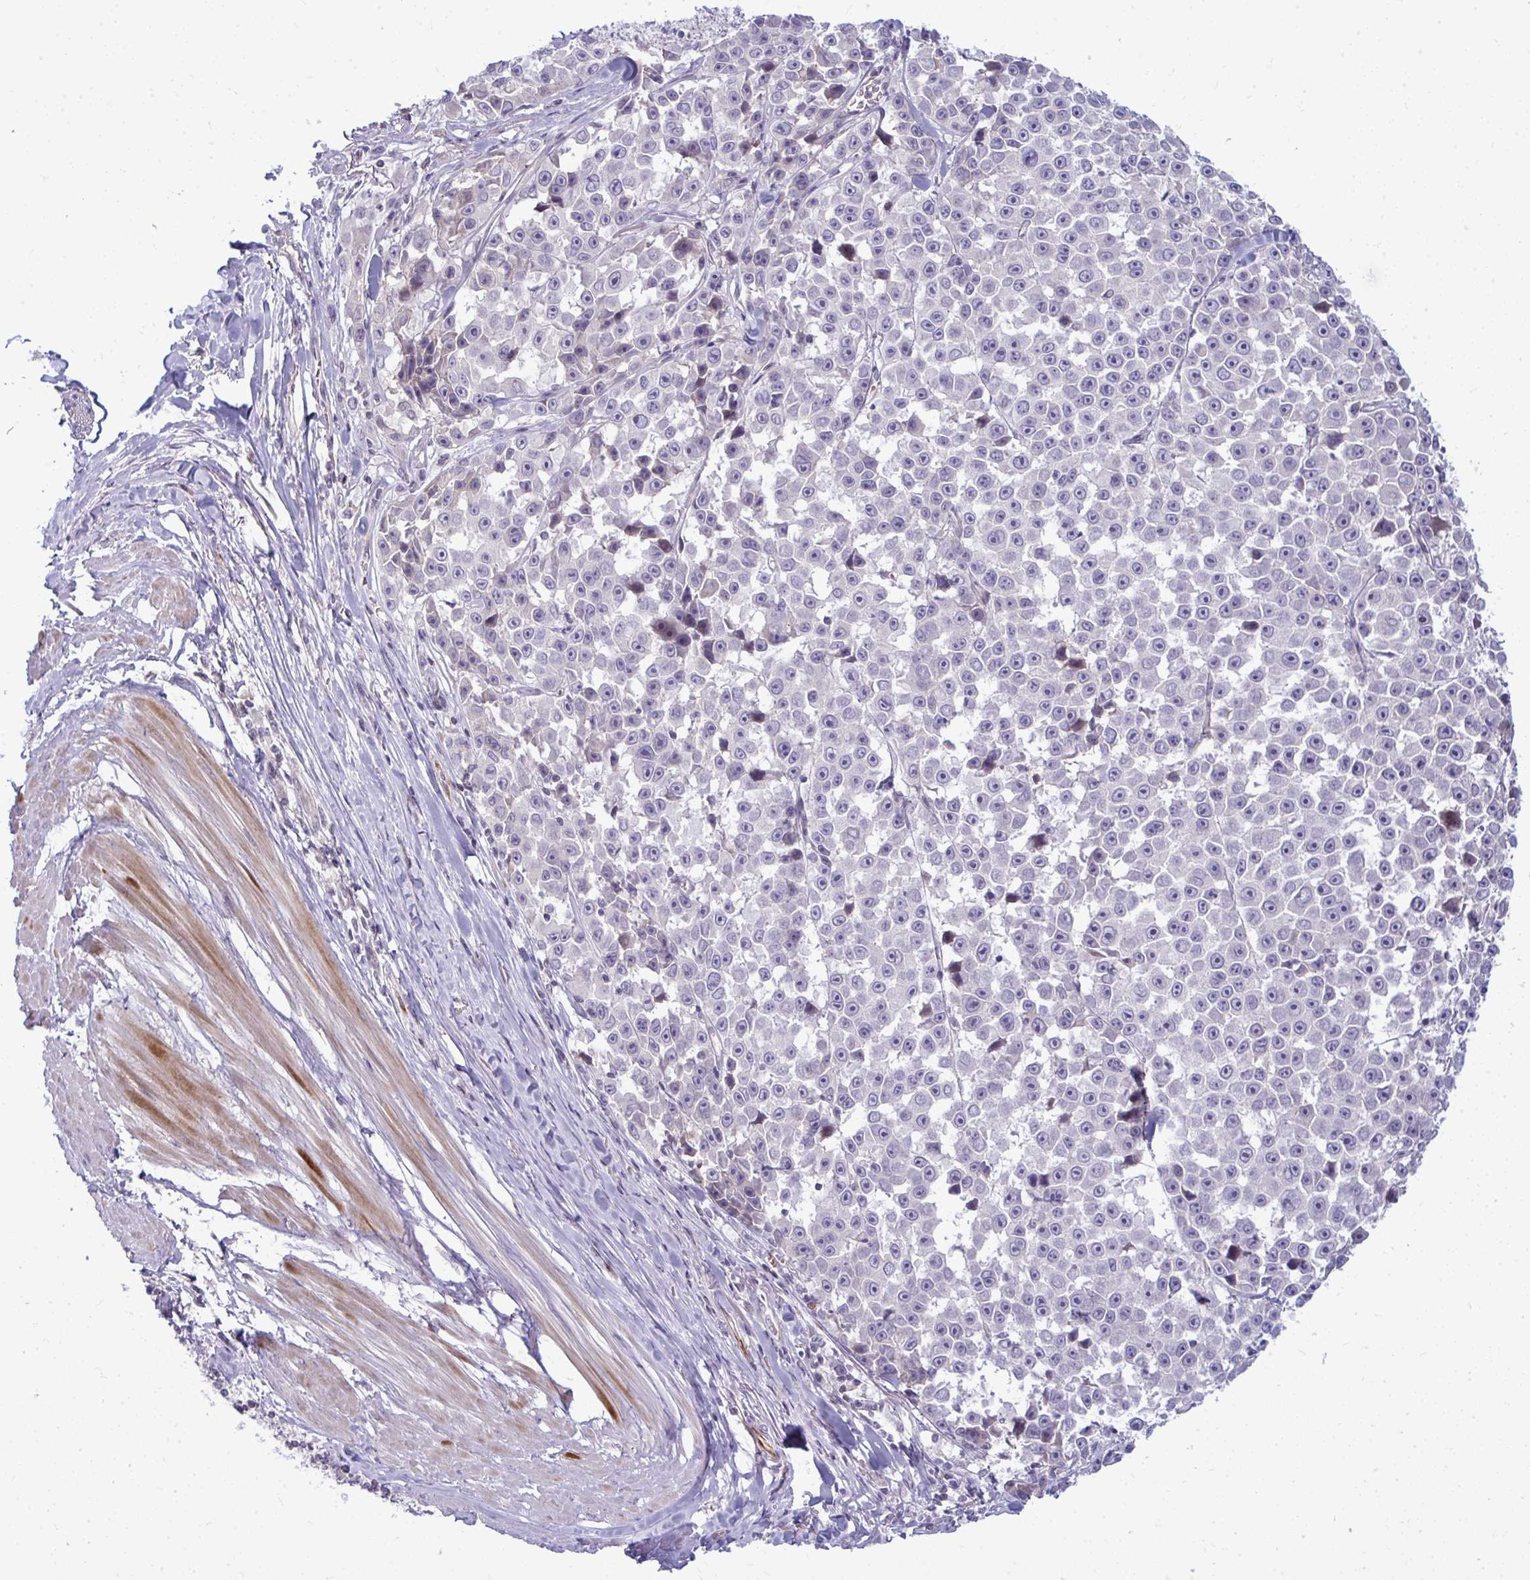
{"staining": {"intensity": "negative", "quantity": "none", "location": "none"}, "tissue": "melanoma", "cell_type": "Tumor cells", "image_type": "cancer", "snomed": [{"axis": "morphology", "description": "Malignant melanoma, NOS"}, {"axis": "topography", "description": "Skin"}], "caption": "Immunohistochemical staining of human malignant melanoma demonstrates no significant positivity in tumor cells.", "gene": "SLC14A1", "patient": {"sex": "female", "age": 66}}